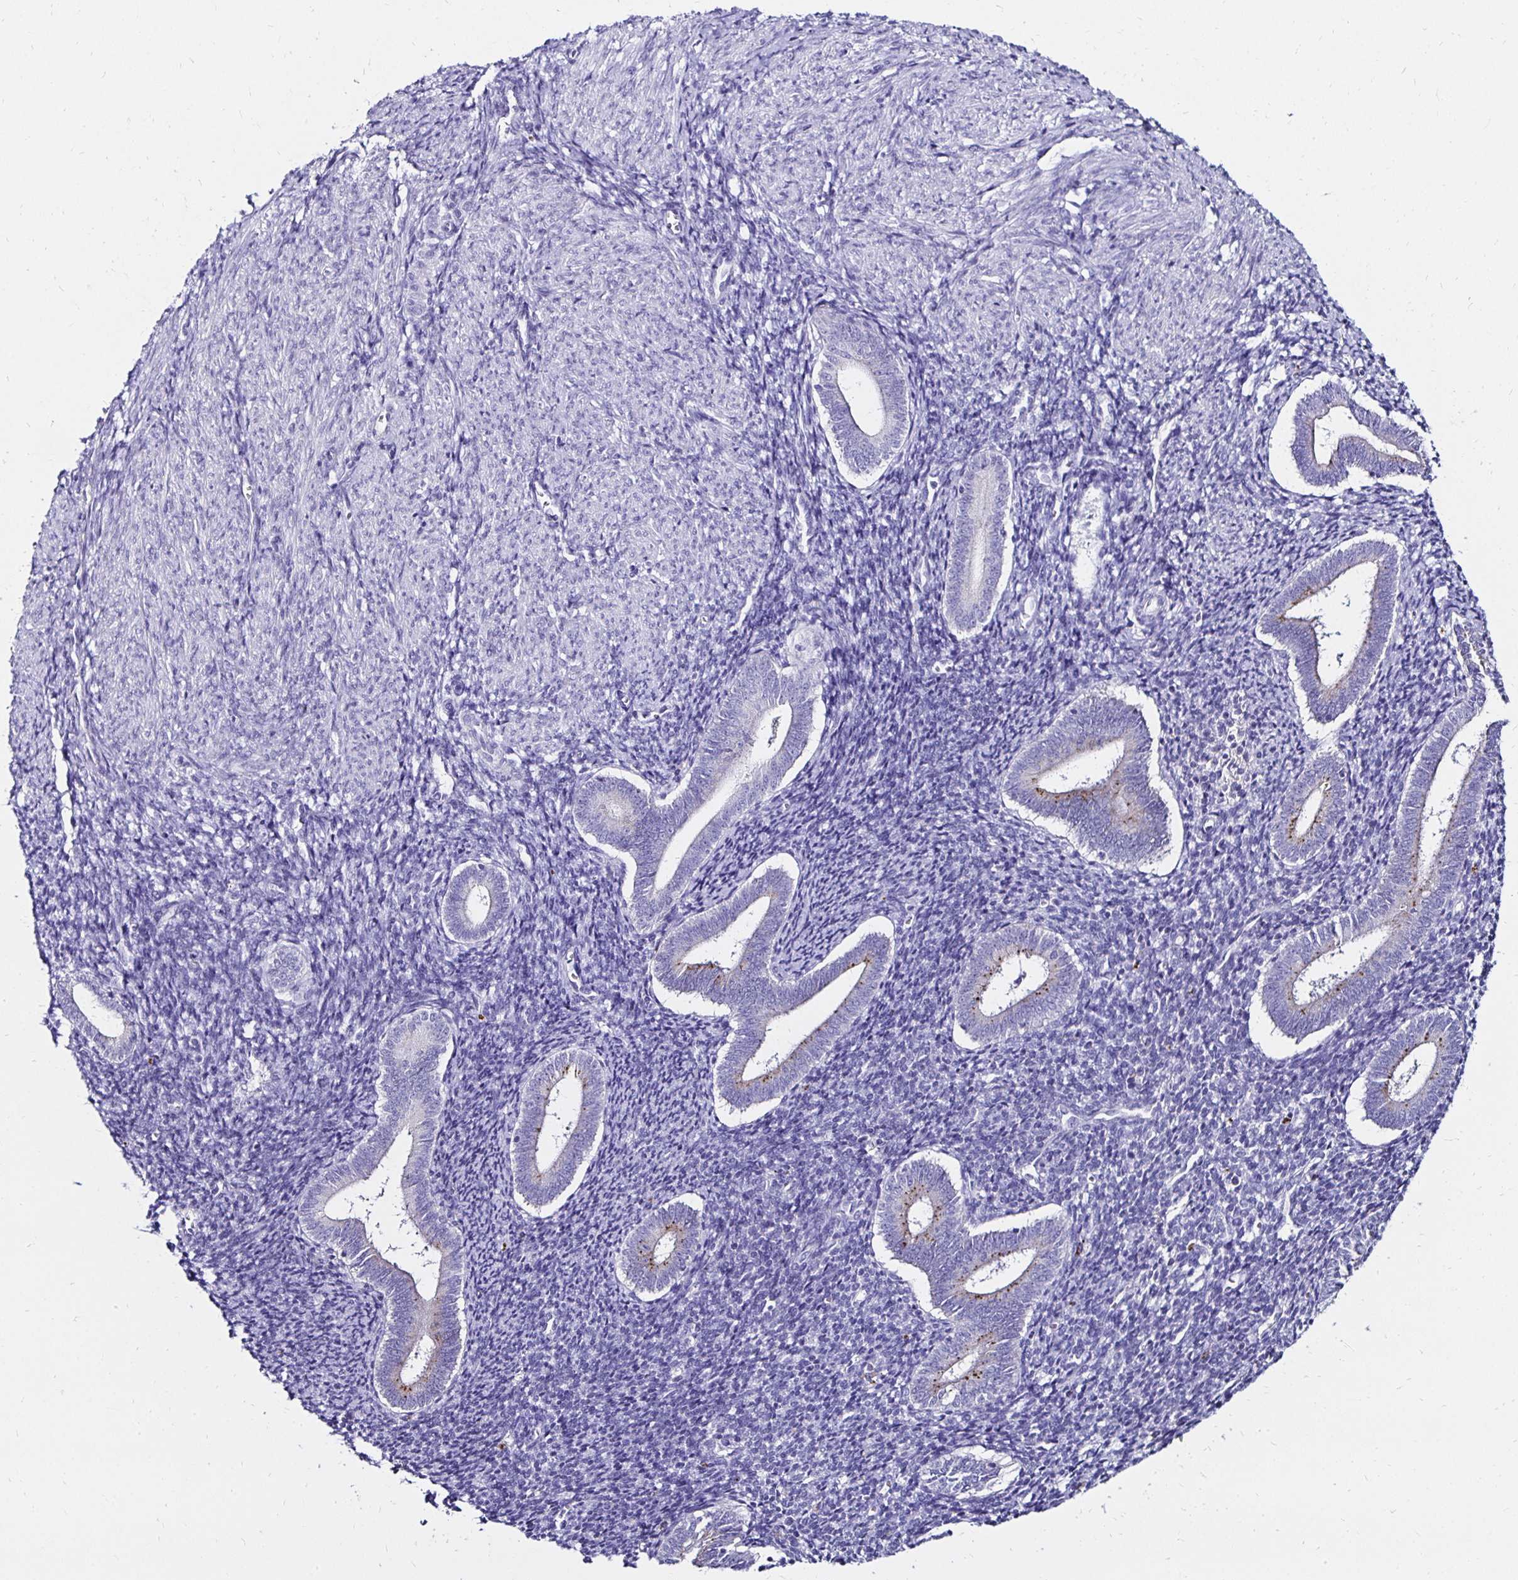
{"staining": {"intensity": "negative", "quantity": "none", "location": "none"}, "tissue": "endometrium", "cell_type": "Cells in endometrial stroma", "image_type": "normal", "snomed": [{"axis": "morphology", "description": "Normal tissue, NOS"}, {"axis": "topography", "description": "Endometrium"}], "caption": "Endometrium stained for a protein using IHC reveals no expression cells in endometrial stroma.", "gene": "KCNT1", "patient": {"sex": "female", "age": 25}}